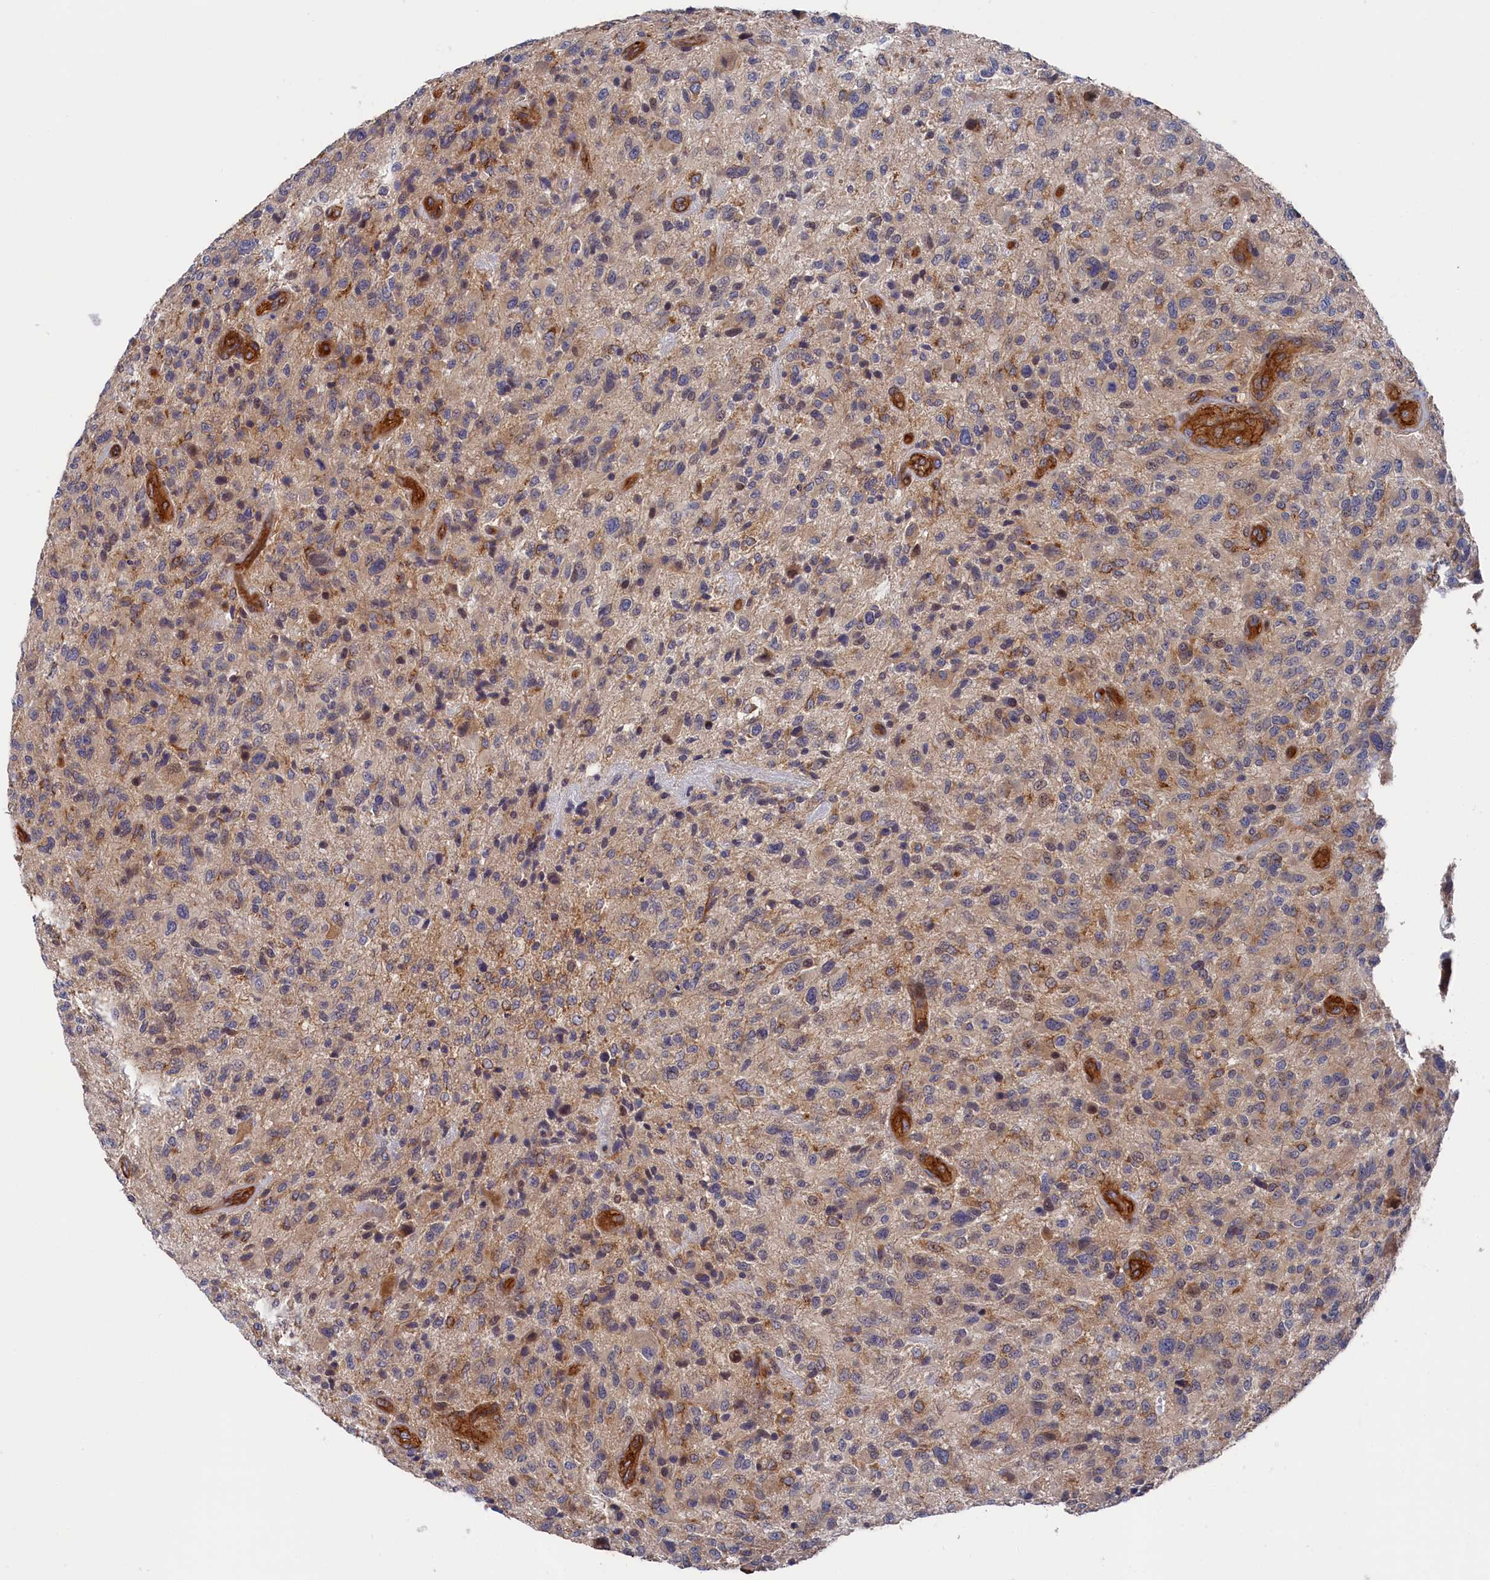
{"staining": {"intensity": "weak", "quantity": "25%-75%", "location": "cytoplasmic/membranous"}, "tissue": "glioma", "cell_type": "Tumor cells", "image_type": "cancer", "snomed": [{"axis": "morphology", "description": "Glioma, malignant, High grade"}, {"axis": "topography", "description": "Brain"}], "caption": "Glioma stained for a protein shows weak cytoplasmic/membranous positivity in tumor cells. (DAB (3,3'-diaminobenzidine) = brown stain, brightfield microscopy at high magnification).", "gene": "LDHD", "patient": {"sex": "male", "age": 47}}